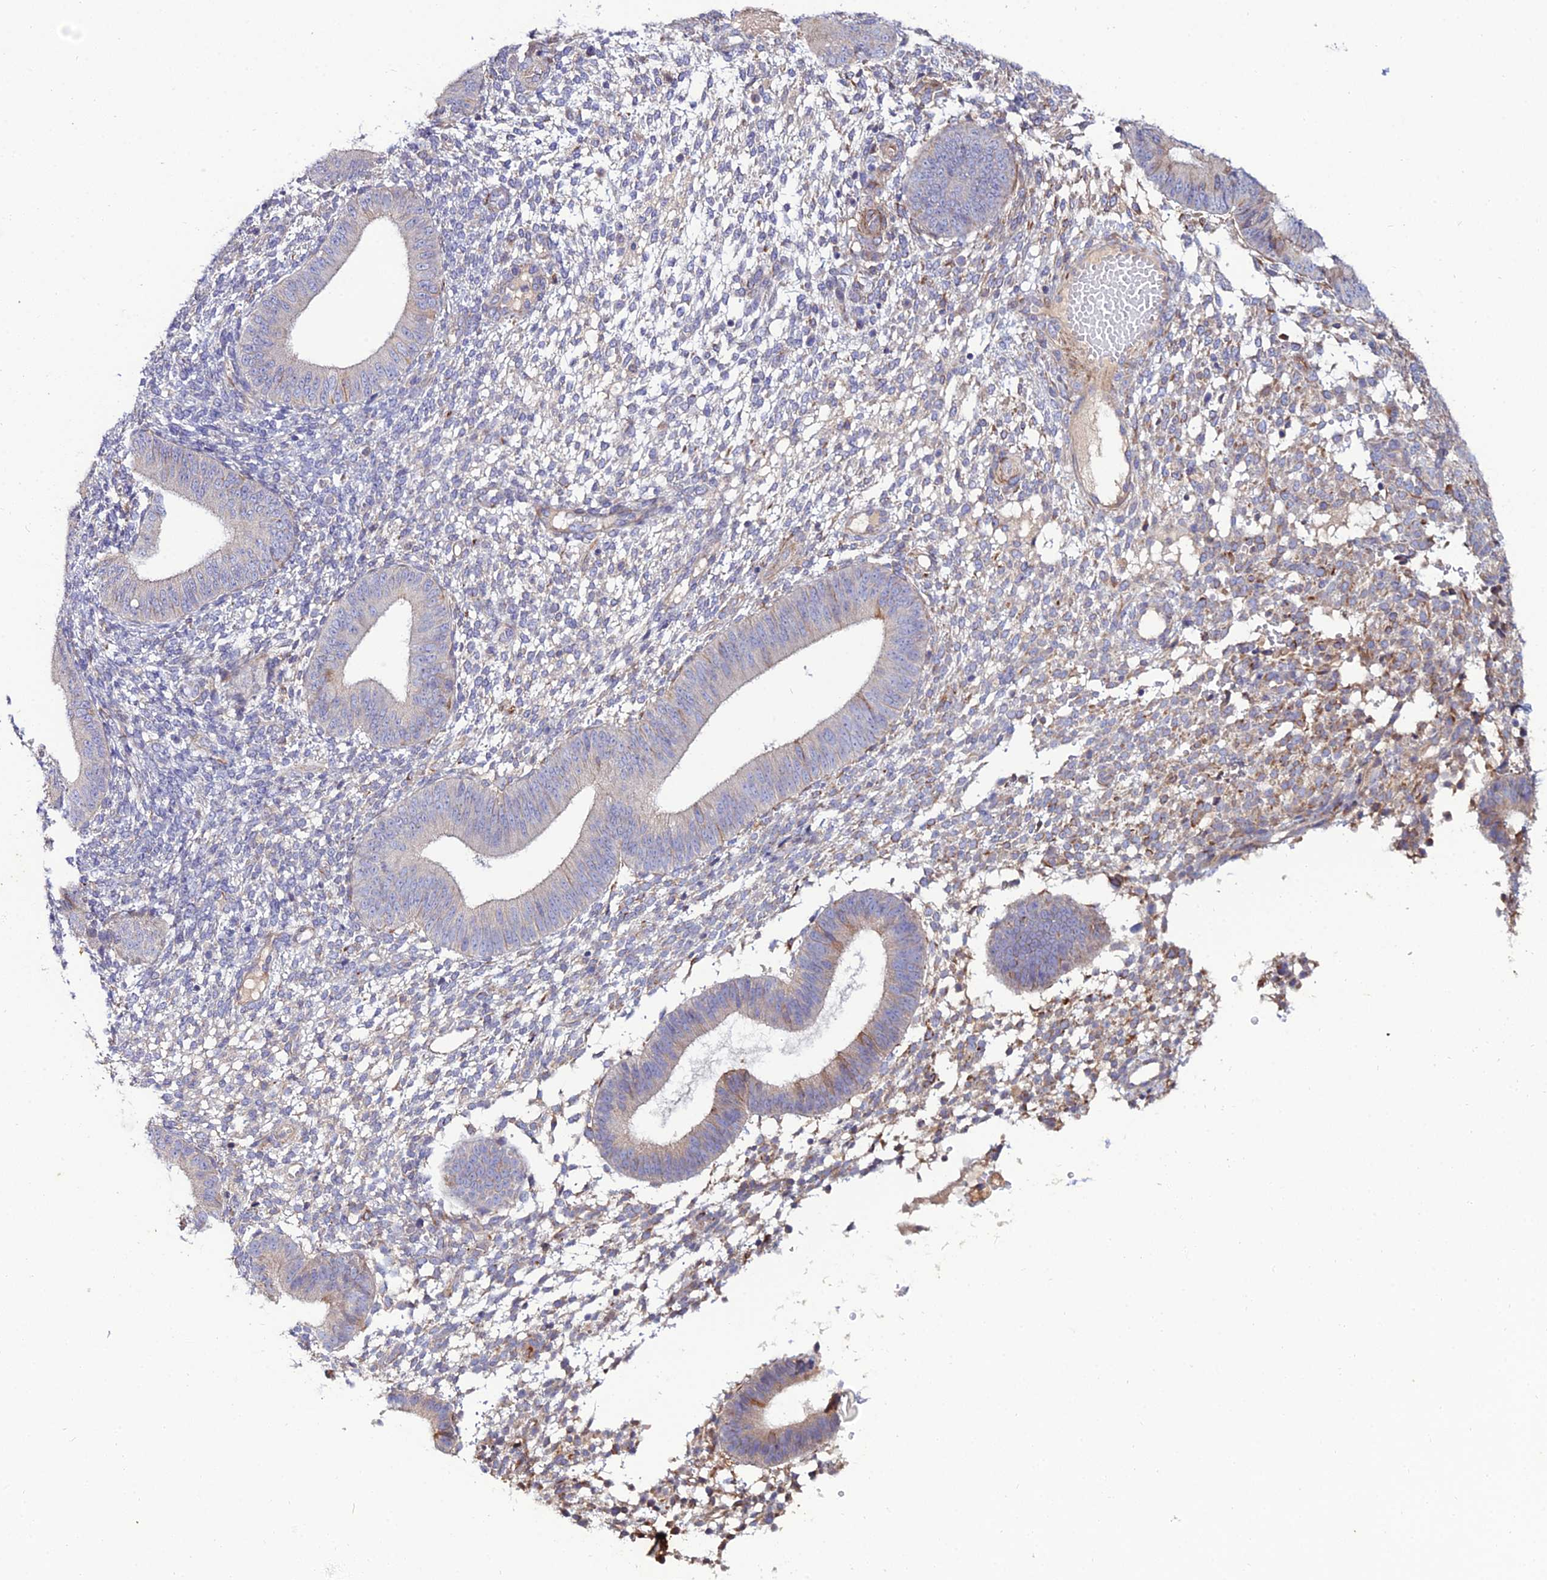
{"staining": {"intensity": "moderate", "quantity": "<25%", "location": "cytoplasmic/membranous"}, "tissue": "endometrium", "cell_type": "Cells in endometrial stroma", "image_type": "normal", "snomed": [{"axis": "morphology", "description": "Normal tissue, NOS"}, {"axis": "topography", "description": "Endometrium"}], "caption": "This image reveals unremarkable endometrium stained with IHC to label a protein in brown. The cytoplasmic/membranous of cells in endometrial stroma show moderate positivity for the protein. Nuclei are counter-stained blue.", "gene": "ARL6IP1", "patient": {"sex": "female", "age": 49}}